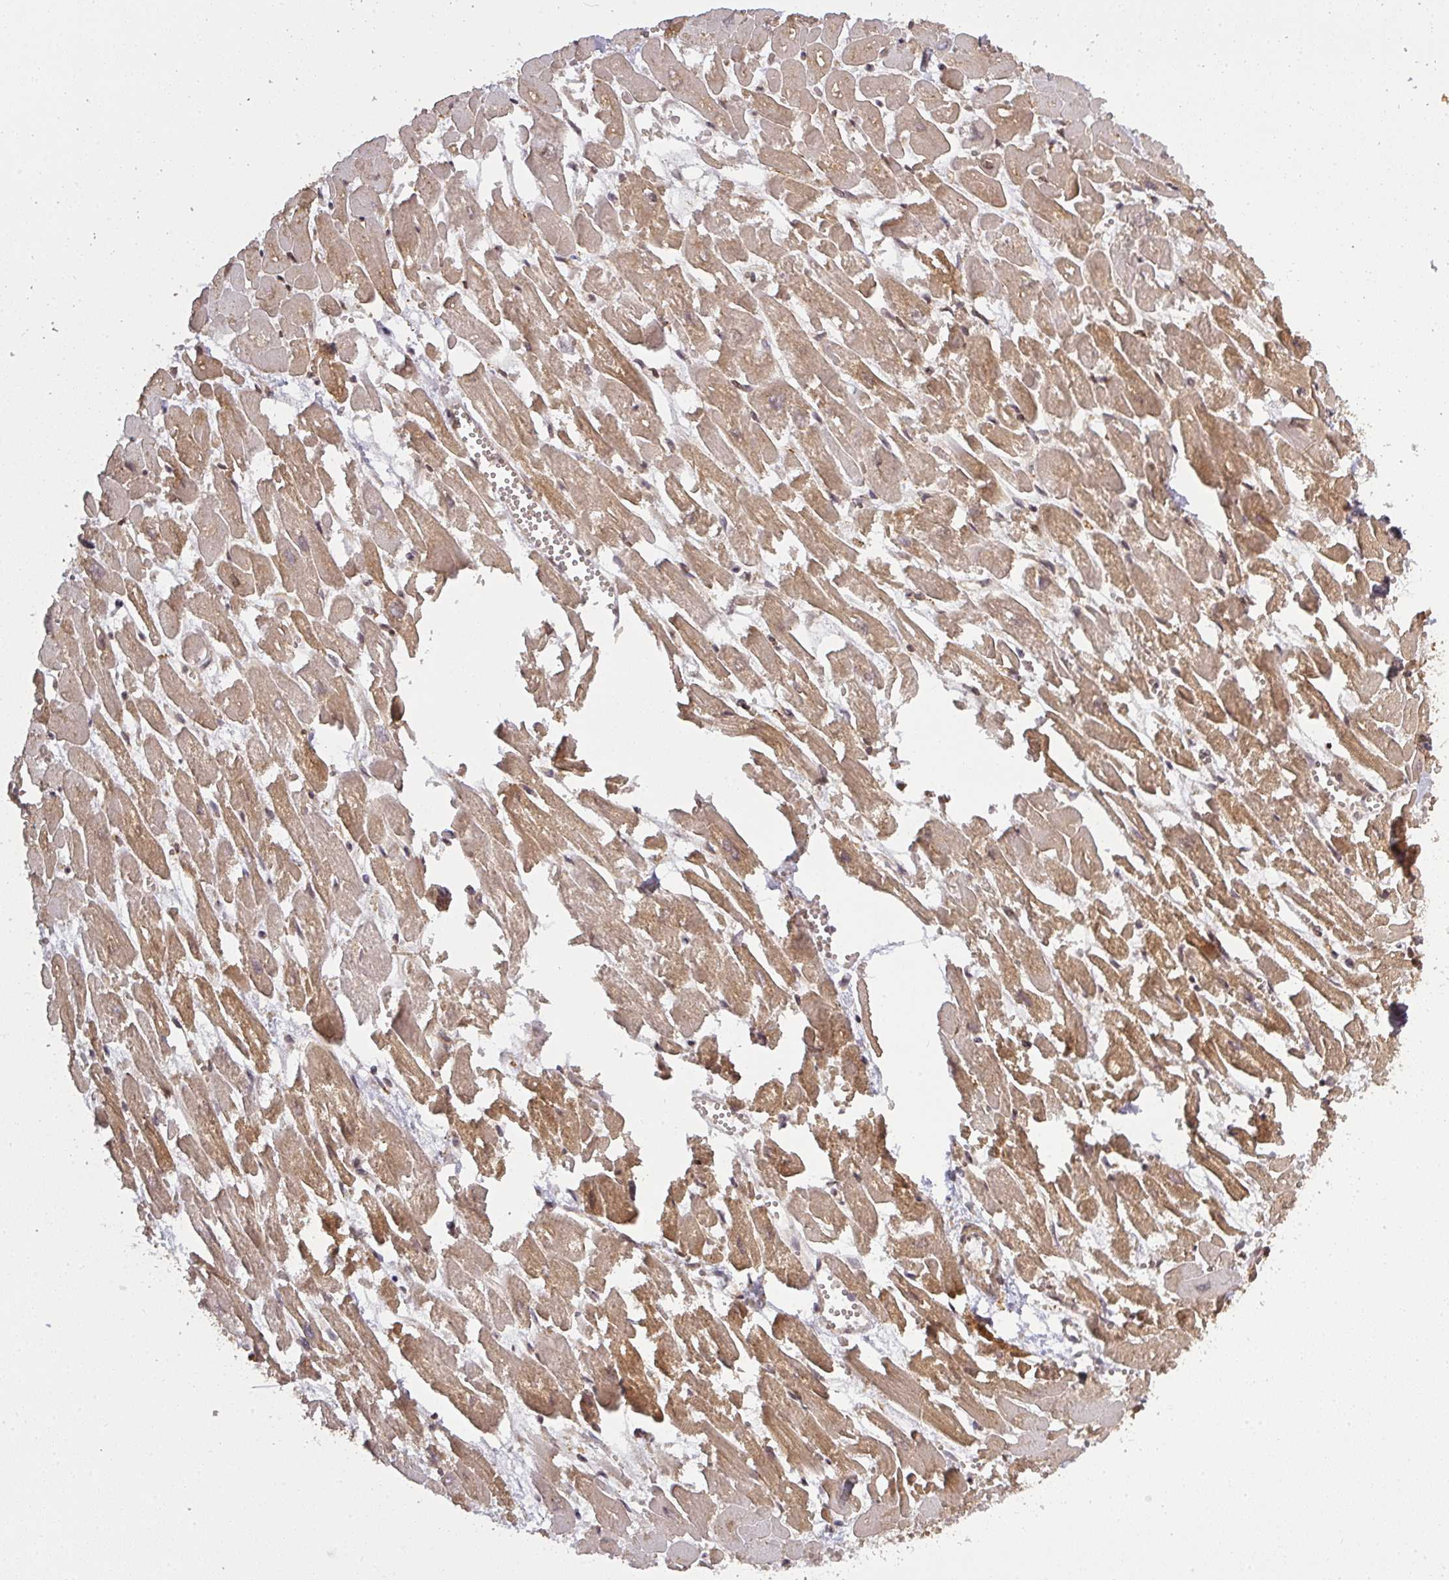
{"staining": {"intensity": "moderate", "quantity": ">75%", "location": "cytoplasmic/membranous"}, "tissue": "heart muscle", "cell_type": "Cardiomyocytes", "image_type": "normal", "snomed": [{"axis": "morphology", "description": "Normal tissue, NOS"}, {"axis": "topography", "description": "Heart"}], "caption": "A micrograph of human heart muscle stained for a protein reveals moderate cytoplasmic/membranous brown staining in cardiomyocytes. The protein is shown in brown color, while the nuclei are stained blue.", "gene": "PPP6R3", "patient": {"sex": "male", "age": 54}}